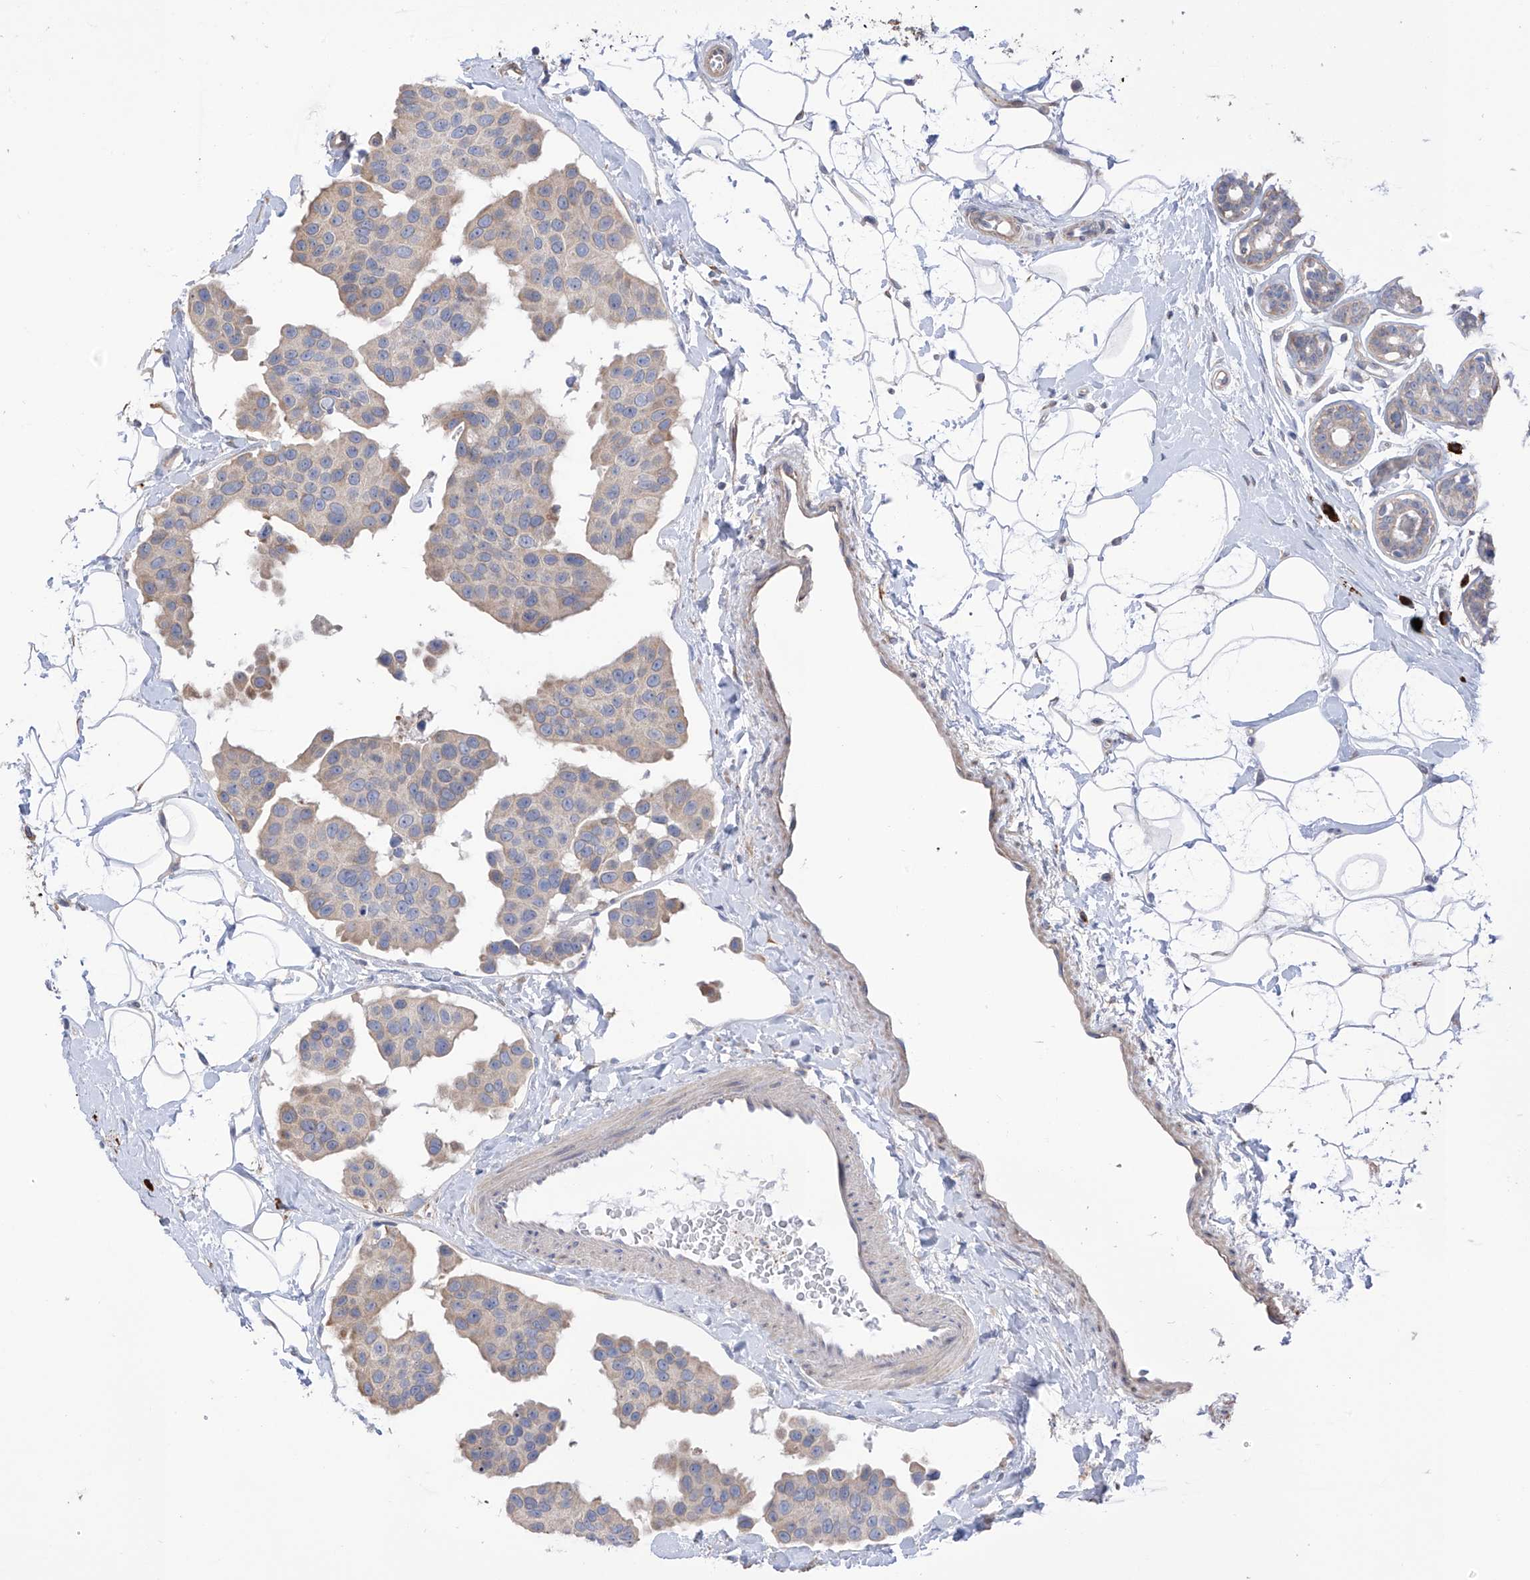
{"staining": {"intensity": "negative", "quantity": "none", "location": "none"}, "tissue": "breast cancer", "cell_type": "Tumor cells", "image_type": "cancer", "snomed": [{"axis": "morphology", "description": "Normal tissue, NOS"}, {"axis": "morphology", "description": "Duct carcinoma"}, {"axis": "topography", "description": "Breast"}], "caption": "Tumor cells show no significant protein positivity in infiltrating ductal carcinoma (breast).", "gene": "REC8", "patient": {"sex": "female", "age": 39}}